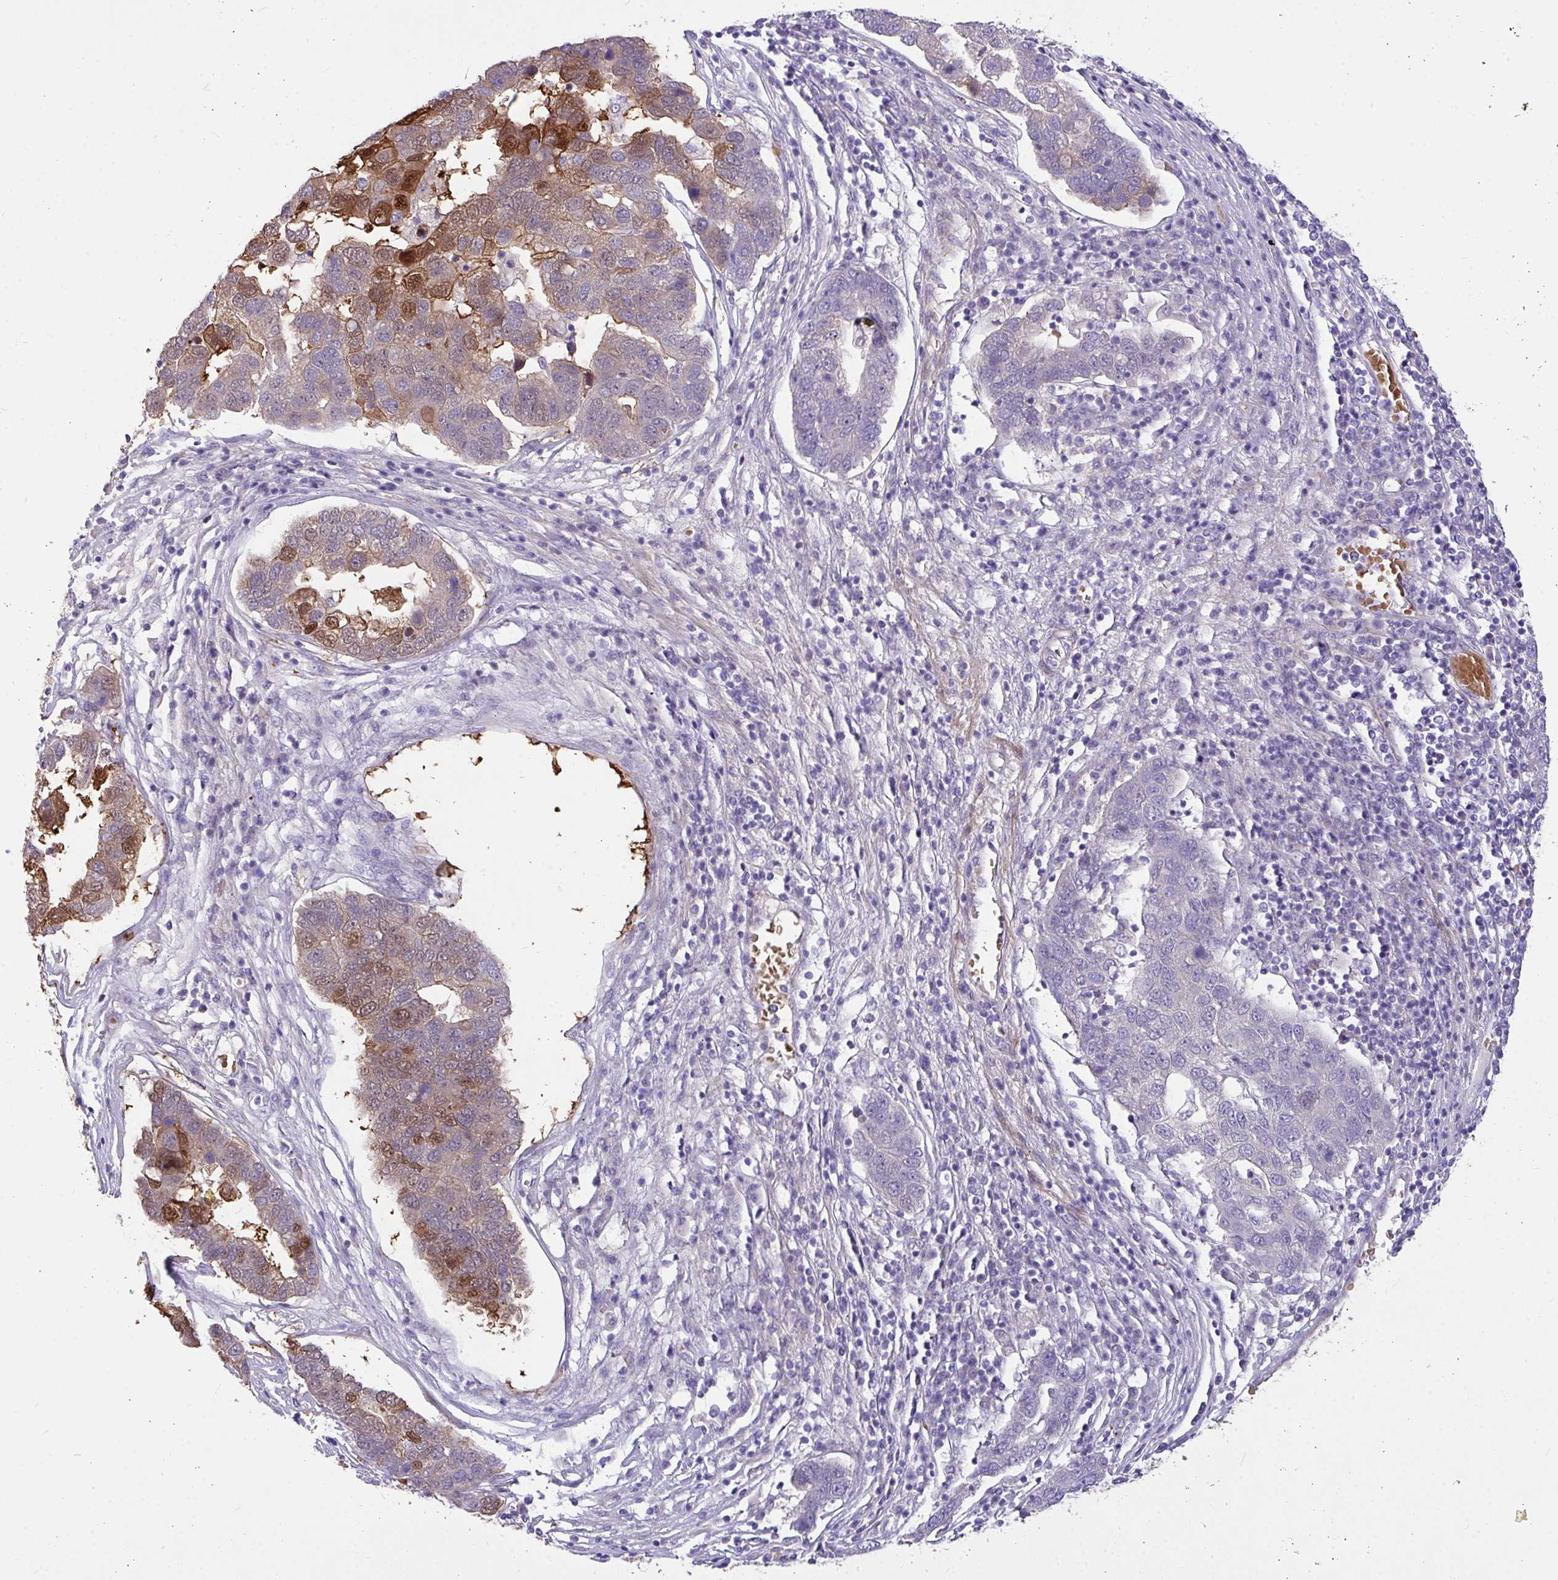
{"staining": {"intensity": "moderate", "quantity": "25%-75%", "location": "cytoplasmic/membranous,nuclear"}, "tissue": "pancreatic cancer", "cell_type": "Tumor cells", "image_type": "cancer", "snomed": [{"axis": "morphology", "description": "Adenocarcinoma, NOS"}, {"axis": "topography", "description": "Pancreas"}], "caption": "This is an image of IHC staining of pancreatic adenocarcinoma, which shows moderate positivity in the cytoplasmic/membranous and nuclear of tumor cells.", "gene": "MOCS1", "patient": {"sex": "female", "age": 61}}